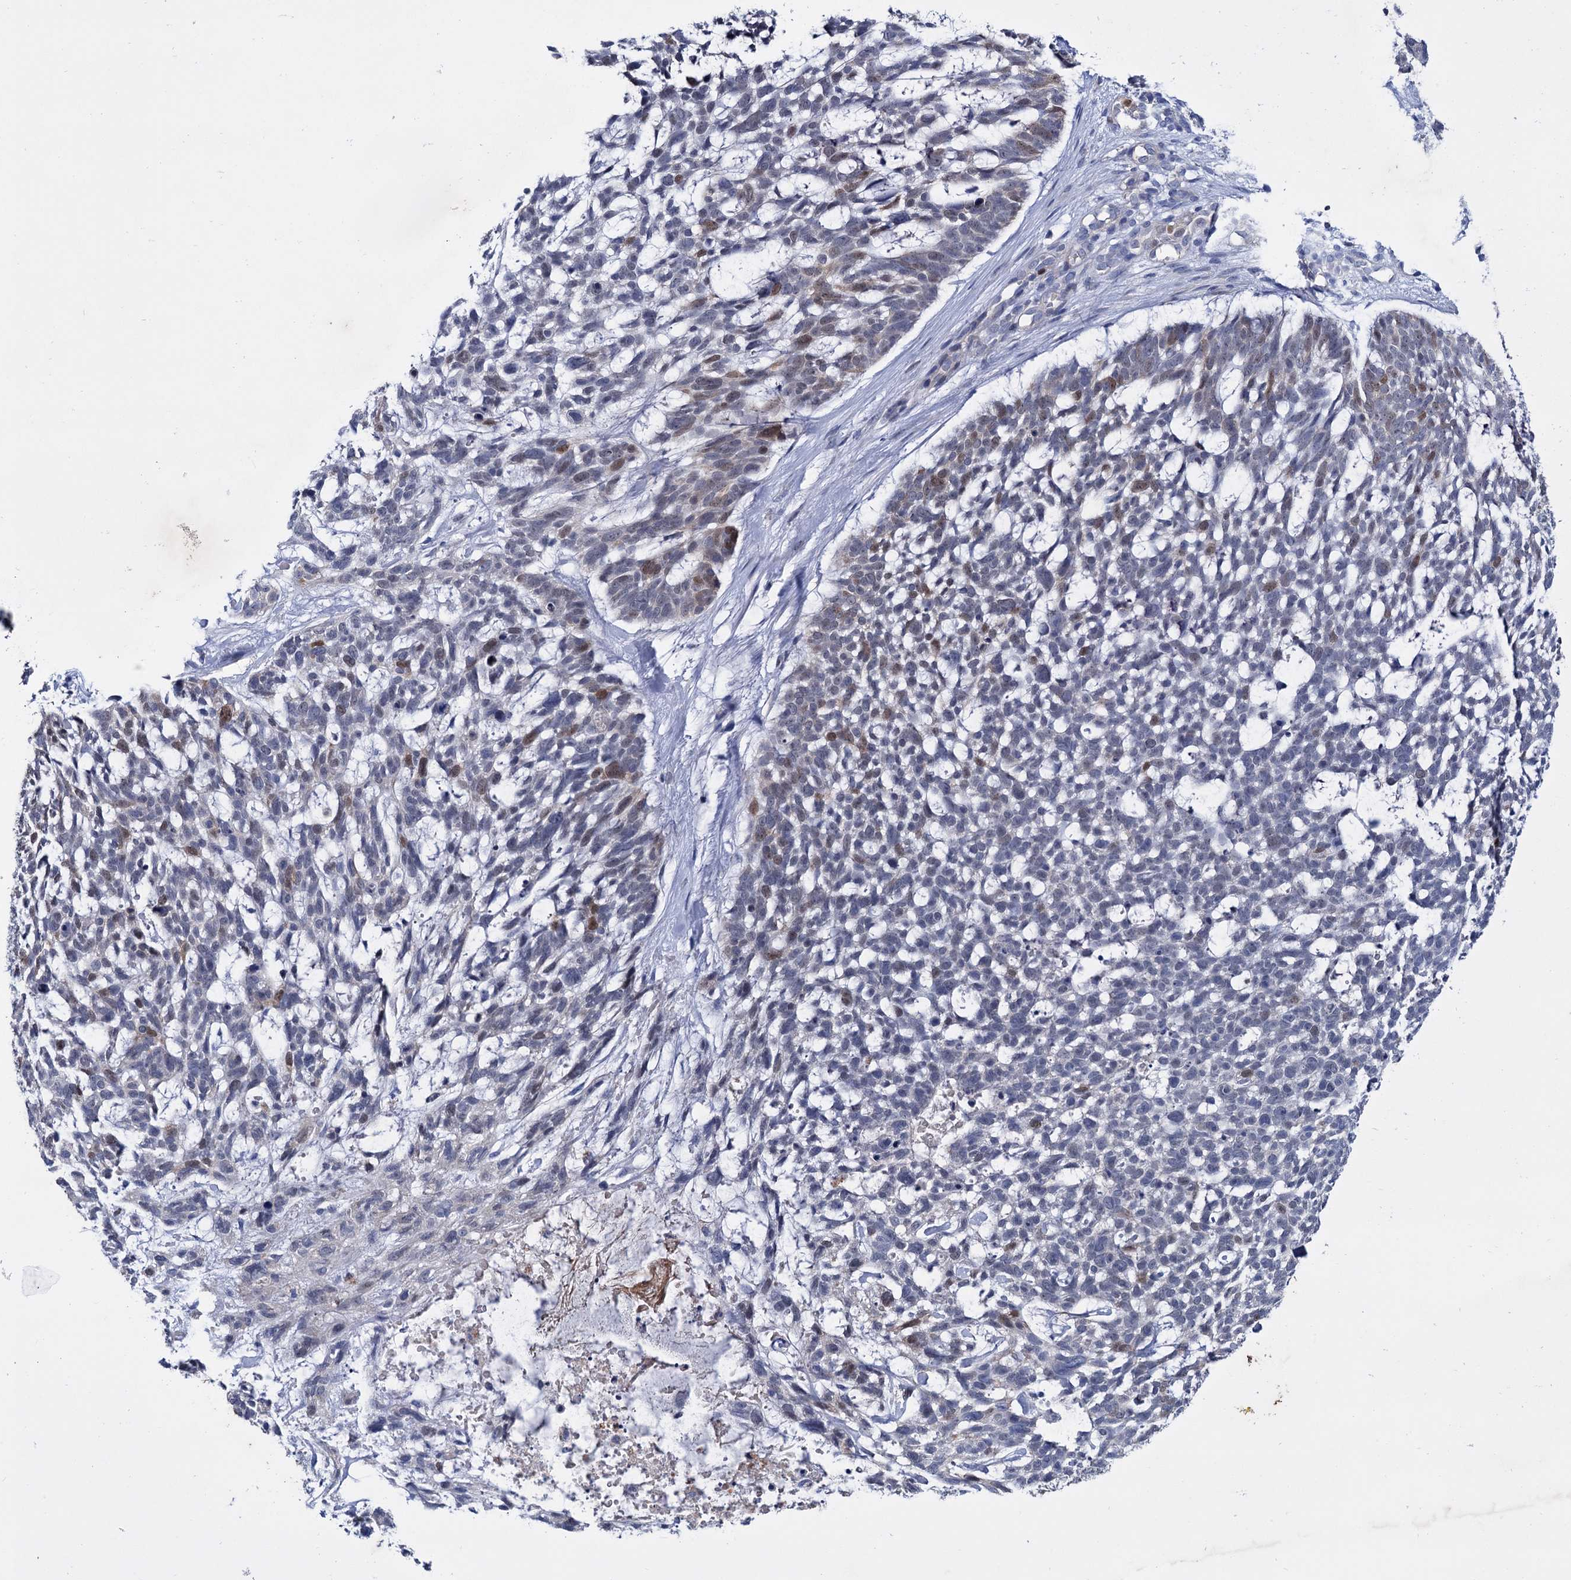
{"staining": {"intensity": "weak", "quantity": "<25%", "location": "nuclear"}, "tissue": "skin cancer", "cell_type": "Tumor cells", "image_type": "cancer", "snomed": [{"axis": "morphology", "description": "Basal cell carcinoma"}, {"axis": "topography", "description": "Skin"}], "caption": "This is an immunohistochemistry (IHC) micrograph of skin basal cell carcinoma. There is no positivity in tumor cells.", "gene": "FAM111B", "patient": {"sex": "male", "age": 88}}